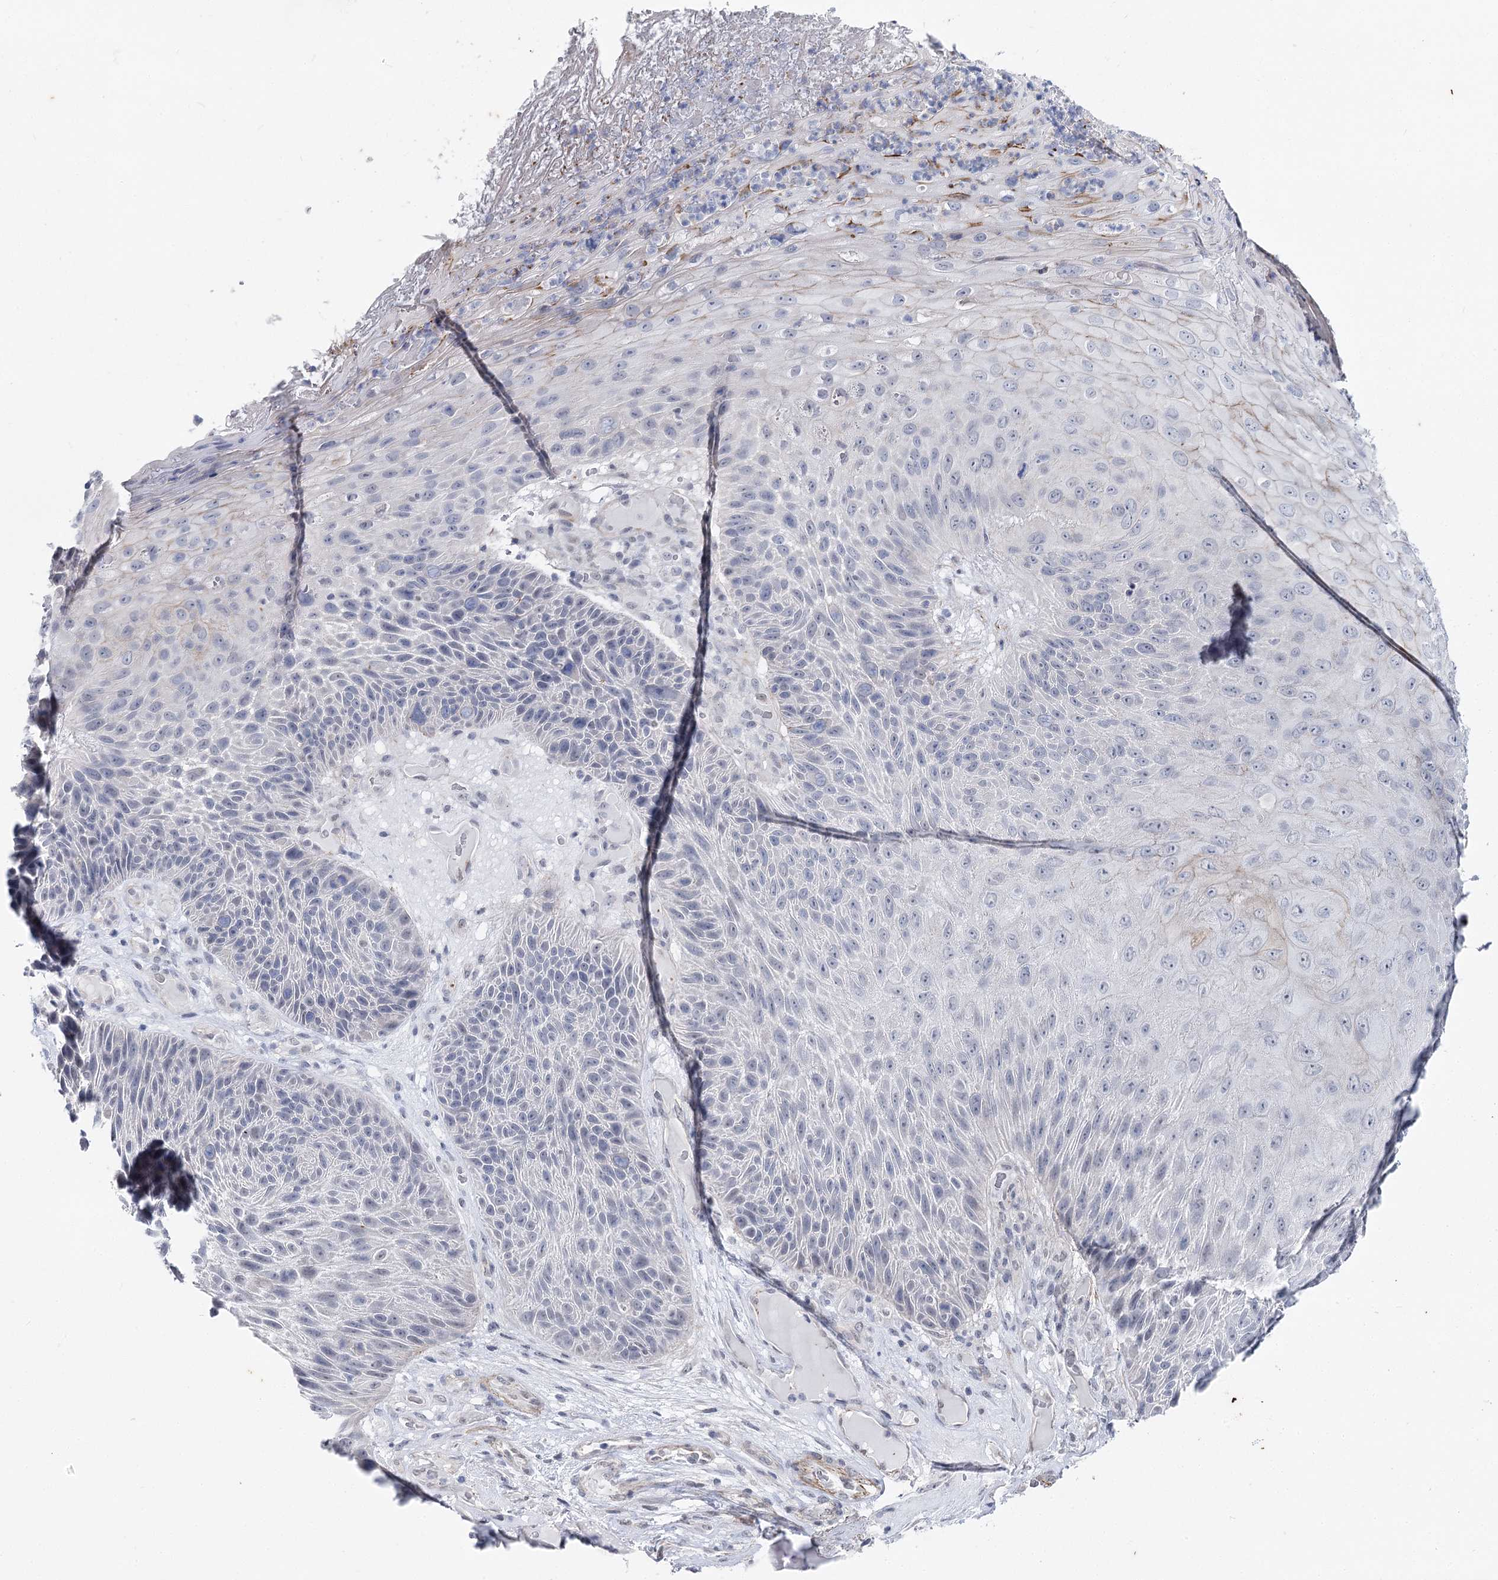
{"staining": {"intensity": "negative", "quantity": "none", "location": "none"}, "tissue": "skin cancer", "cell_type": "Tumor cells", "image_type": "cancer", "snomed": [{"axis": "morphology", "description": "Squamous cell carcinoma, NOS"}, {"axis": "topography", "description": "Skin"}], "caption": "High magnification brightfield microscopy of skin squamous cell carcinoma stained with DAB (3,3'-diaminobenzidine) (brown) and counterstained with hematoxylin (blue): tumor cells show no significant positivity.", "gene": "AGXT2", "patient": {"sex": "female", "age": 88}}